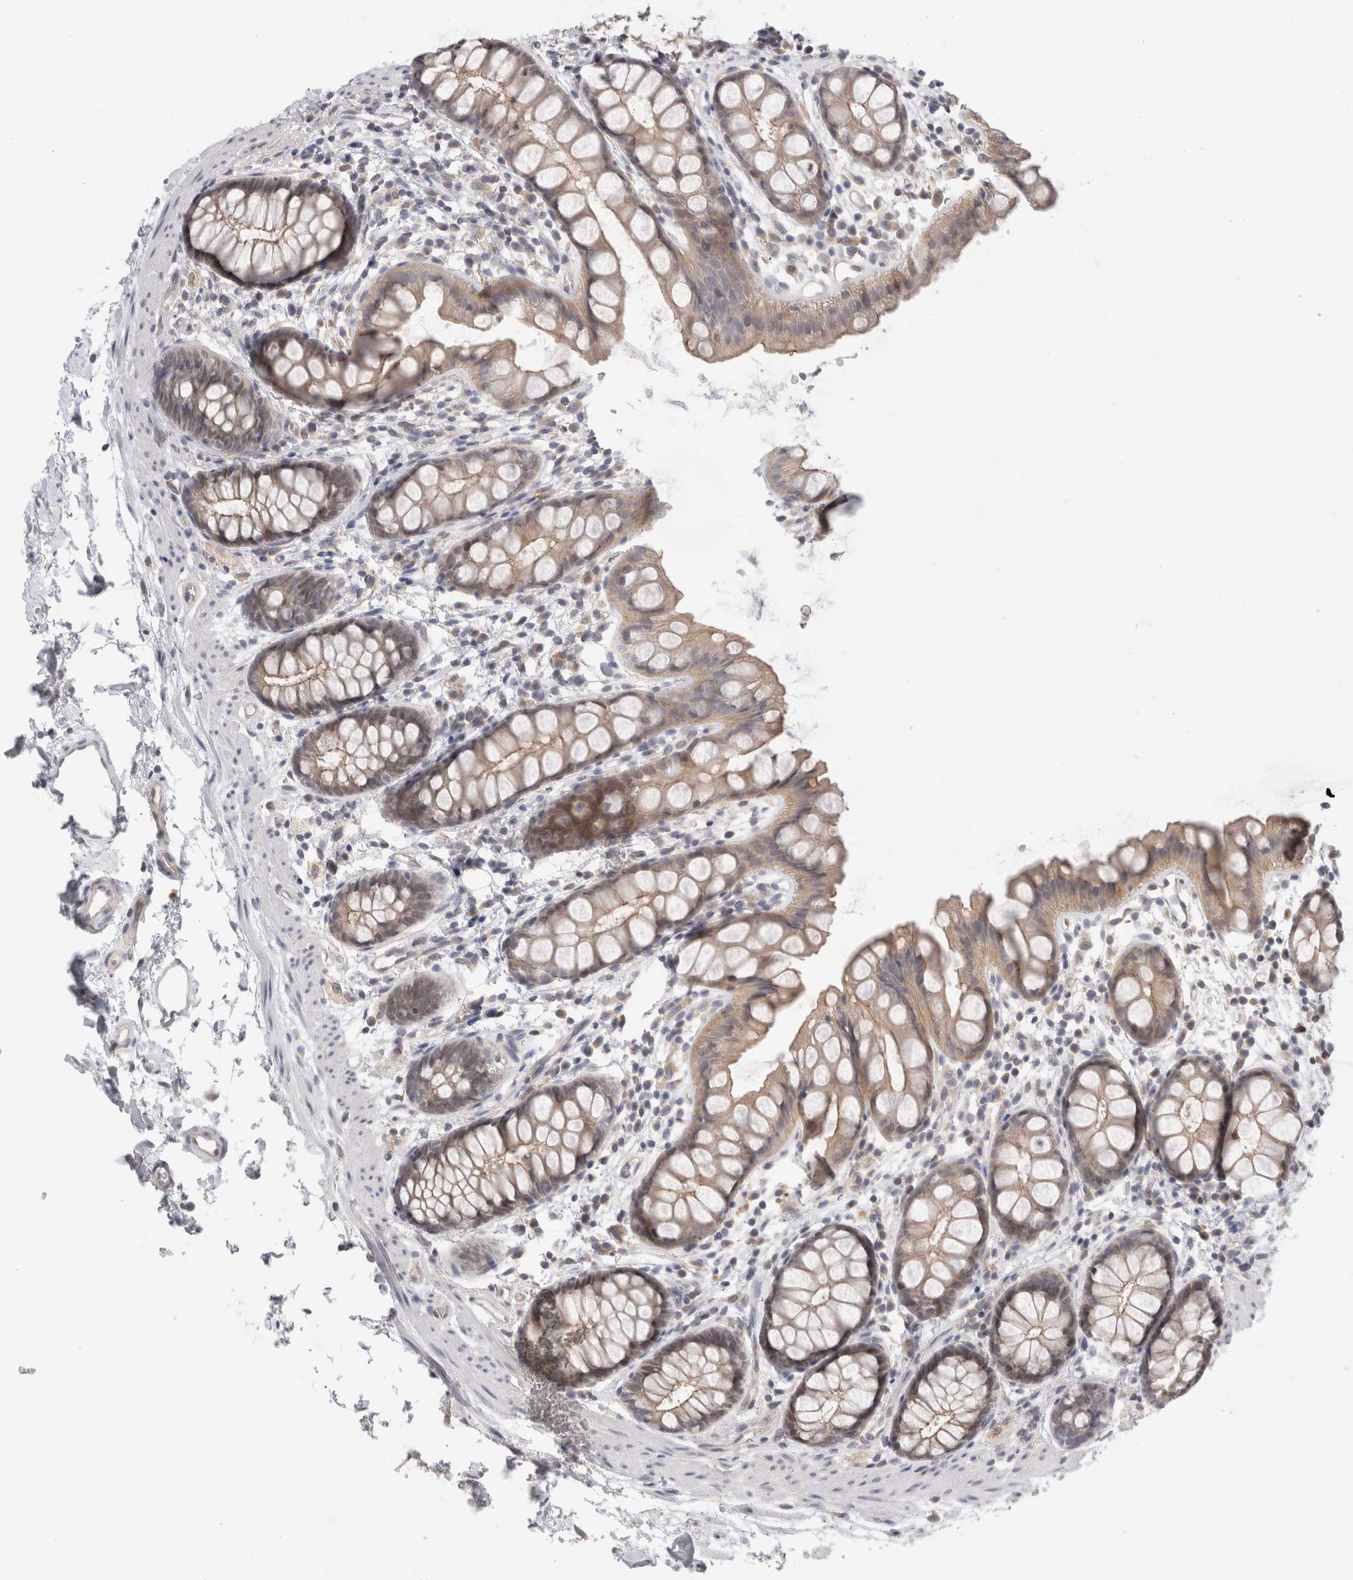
{"staining": {"intensity": "weak", "quantity": "25%-75%", "location": "cytoplasmic/membranous"}, "tissue": "rectum", "cell_type": "Glandular cells", "image_type": "normal", "snomed": [{"axis": "morphology", "description": "Normal tissue, NOS"}, {"axis": "topography", "description": "Rectum"}], "caption": "Human rectum stained with a brown dye displays weak cytoplasmic/membranous positive expression in approximately 25%-75% of glandular cells.", "gene": "SYTL5", "patient": {"sex": "female", "age": 65}}